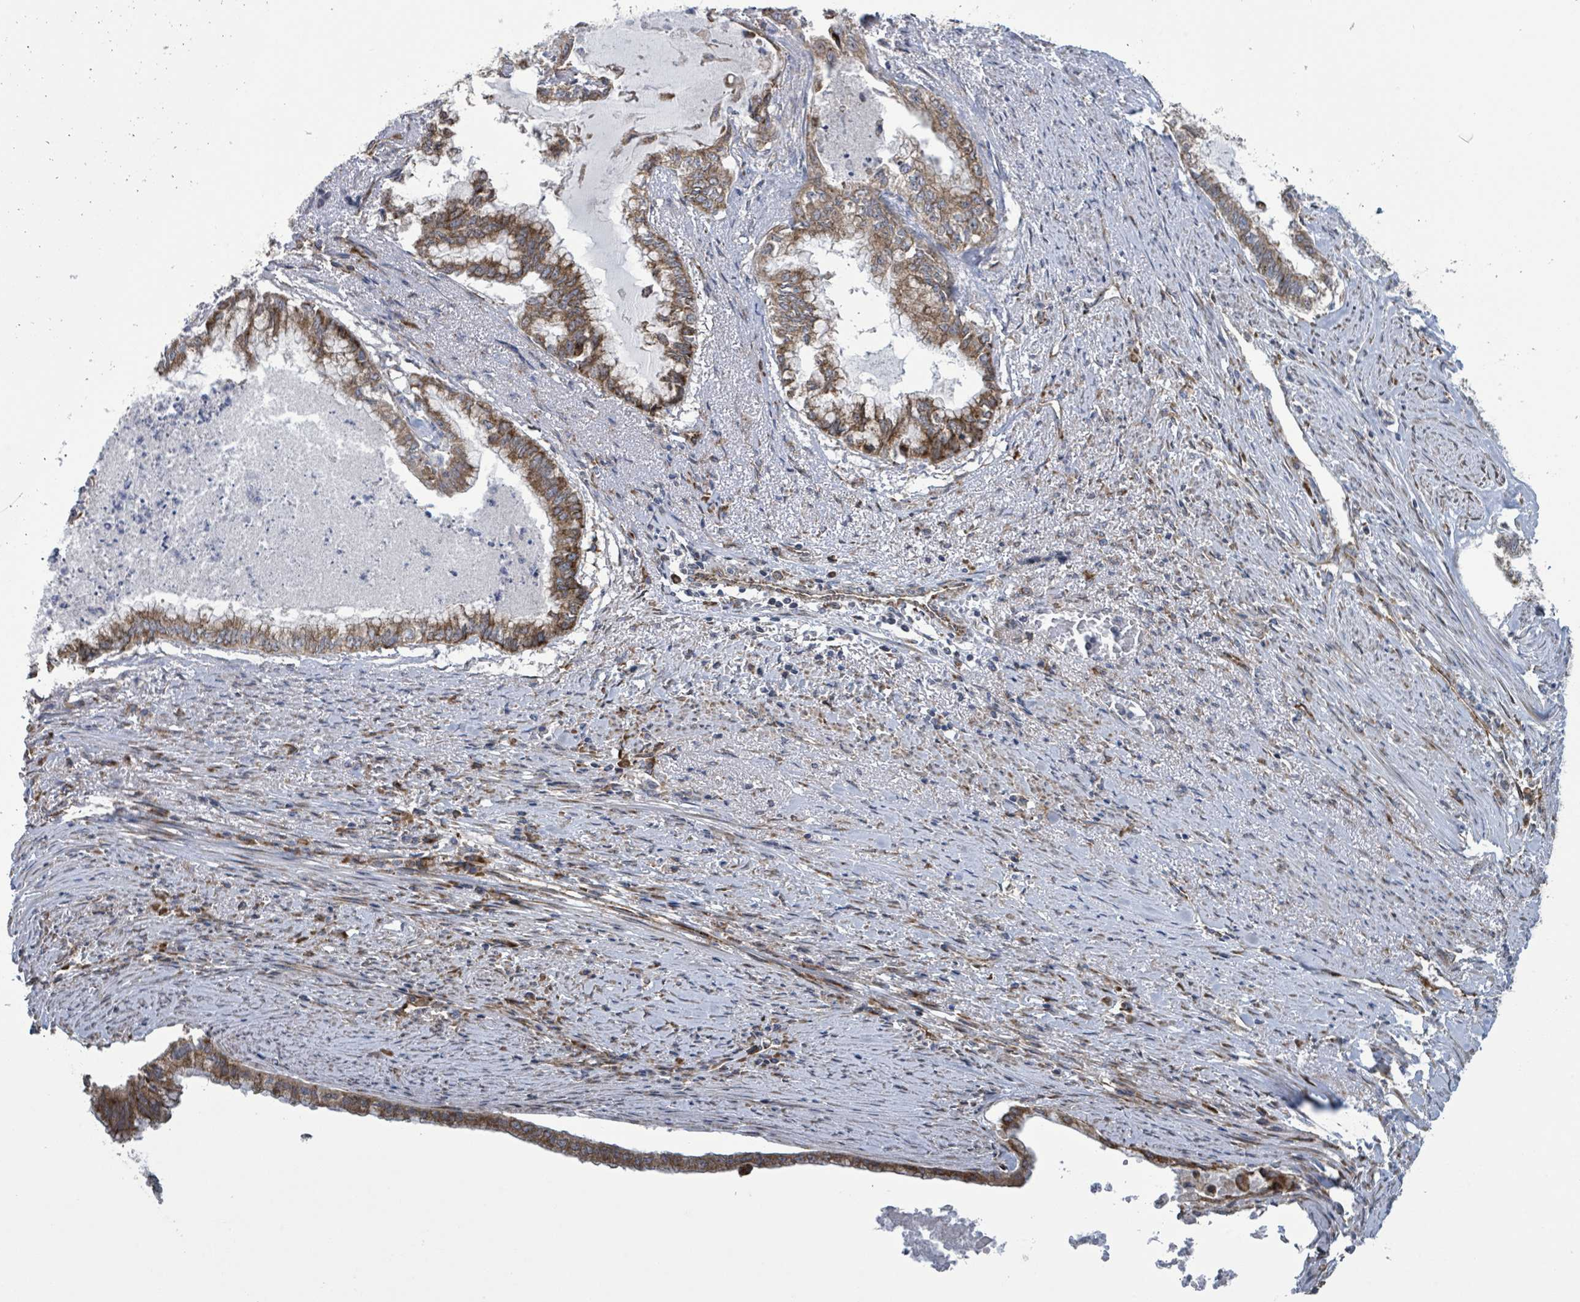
{"staining": {"intensity": "moderate", "quantity": "<25%", "location": "cytoplasmic/membranous"}, "tissue": "endometrial cancer", "cell_type": "Tumor cells", "image_type": "cancer", "snomed": [{"axis": "morphology", "description": "Adenocarcinoma, NOS"}, {"axis": "topography", "description": "Endometrium"}], "caption": "Immunohistochemistry of endometrial cancer reveals low levels of moderate cytoplasmic/membranous expression in approximately <25% of tumor cells. Nuclei are stained in blue.", "gene": "NOMO1", "patient": {"sex": "female", "age": 79}}